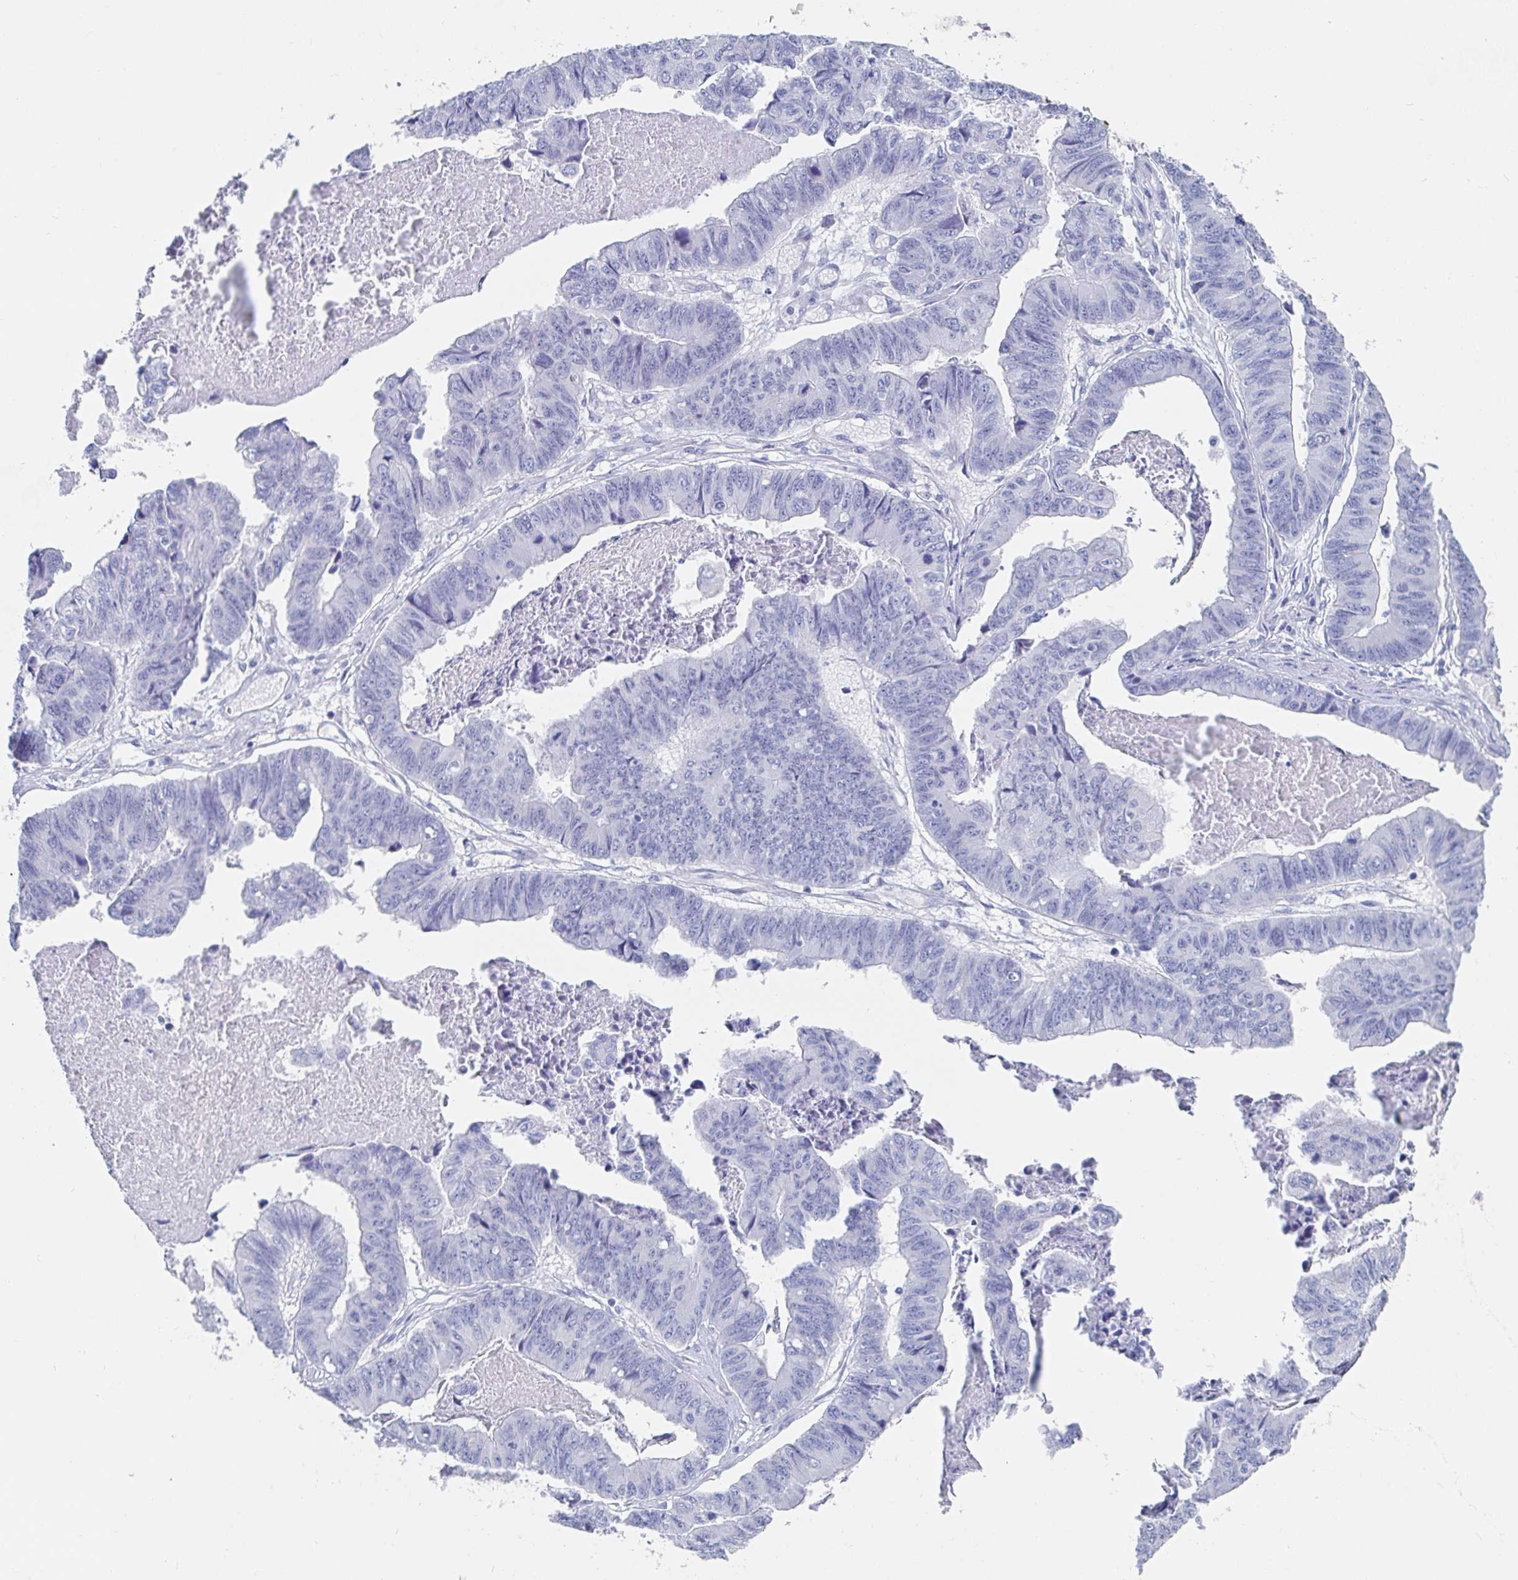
{"staining": {"intensity": "negative", "quantity": "none", "location": "none"}, "tissue": "stomach cancer", "cell_type": "Tumor cells", "image_type": "cancer", "snomed": [{"axis": "morphology", "description": "Adenocarcinoma, NOS"}, {"axis": "topography", "description": "Stomach, lower"}], "caption": "Tumor cells show no significant protein staining in adenocarcinoma (stomach).", "gene": "PACSIN1", "patient": {"sex": "male", "age": 77}}